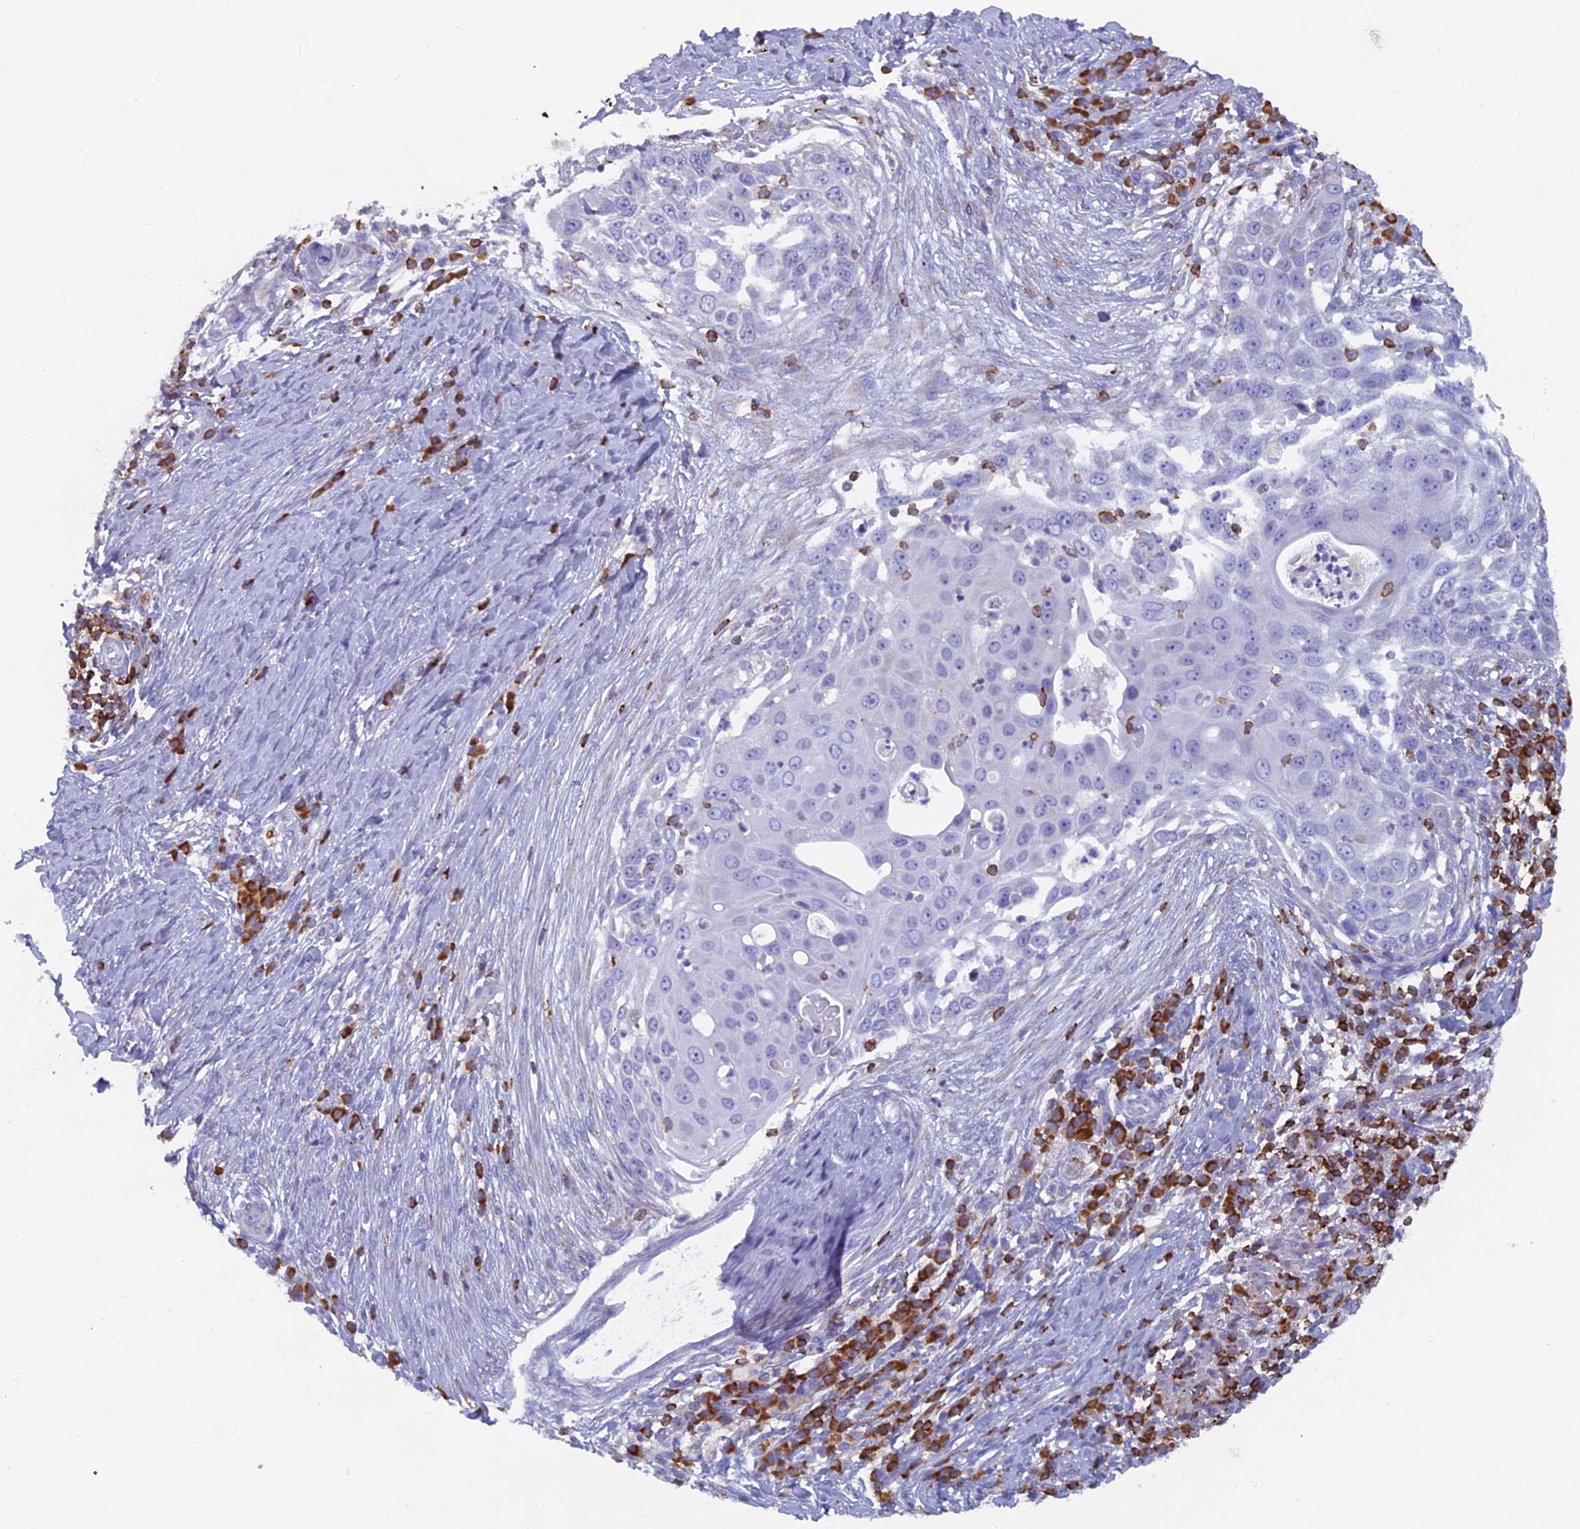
{"staining": {"intensity": "negative", "quantity": "none", "location": "none"}, "tissue": "skin cancer", "cell_type": "Tumor cells", "image_type": "cancer", "snomed": [{"axis": "morphology", "description": "Squamous cell carcinoma, NOS"}, {"axis": "topography", "description": "Skin"}], "caption": "Immunohistochemical staining of skin cancer shows no significant staining in tumor cells. Nuclei are stained in blue.", "gene": "ABI3BP", "patient": {"sex": "female", "age": 44}}